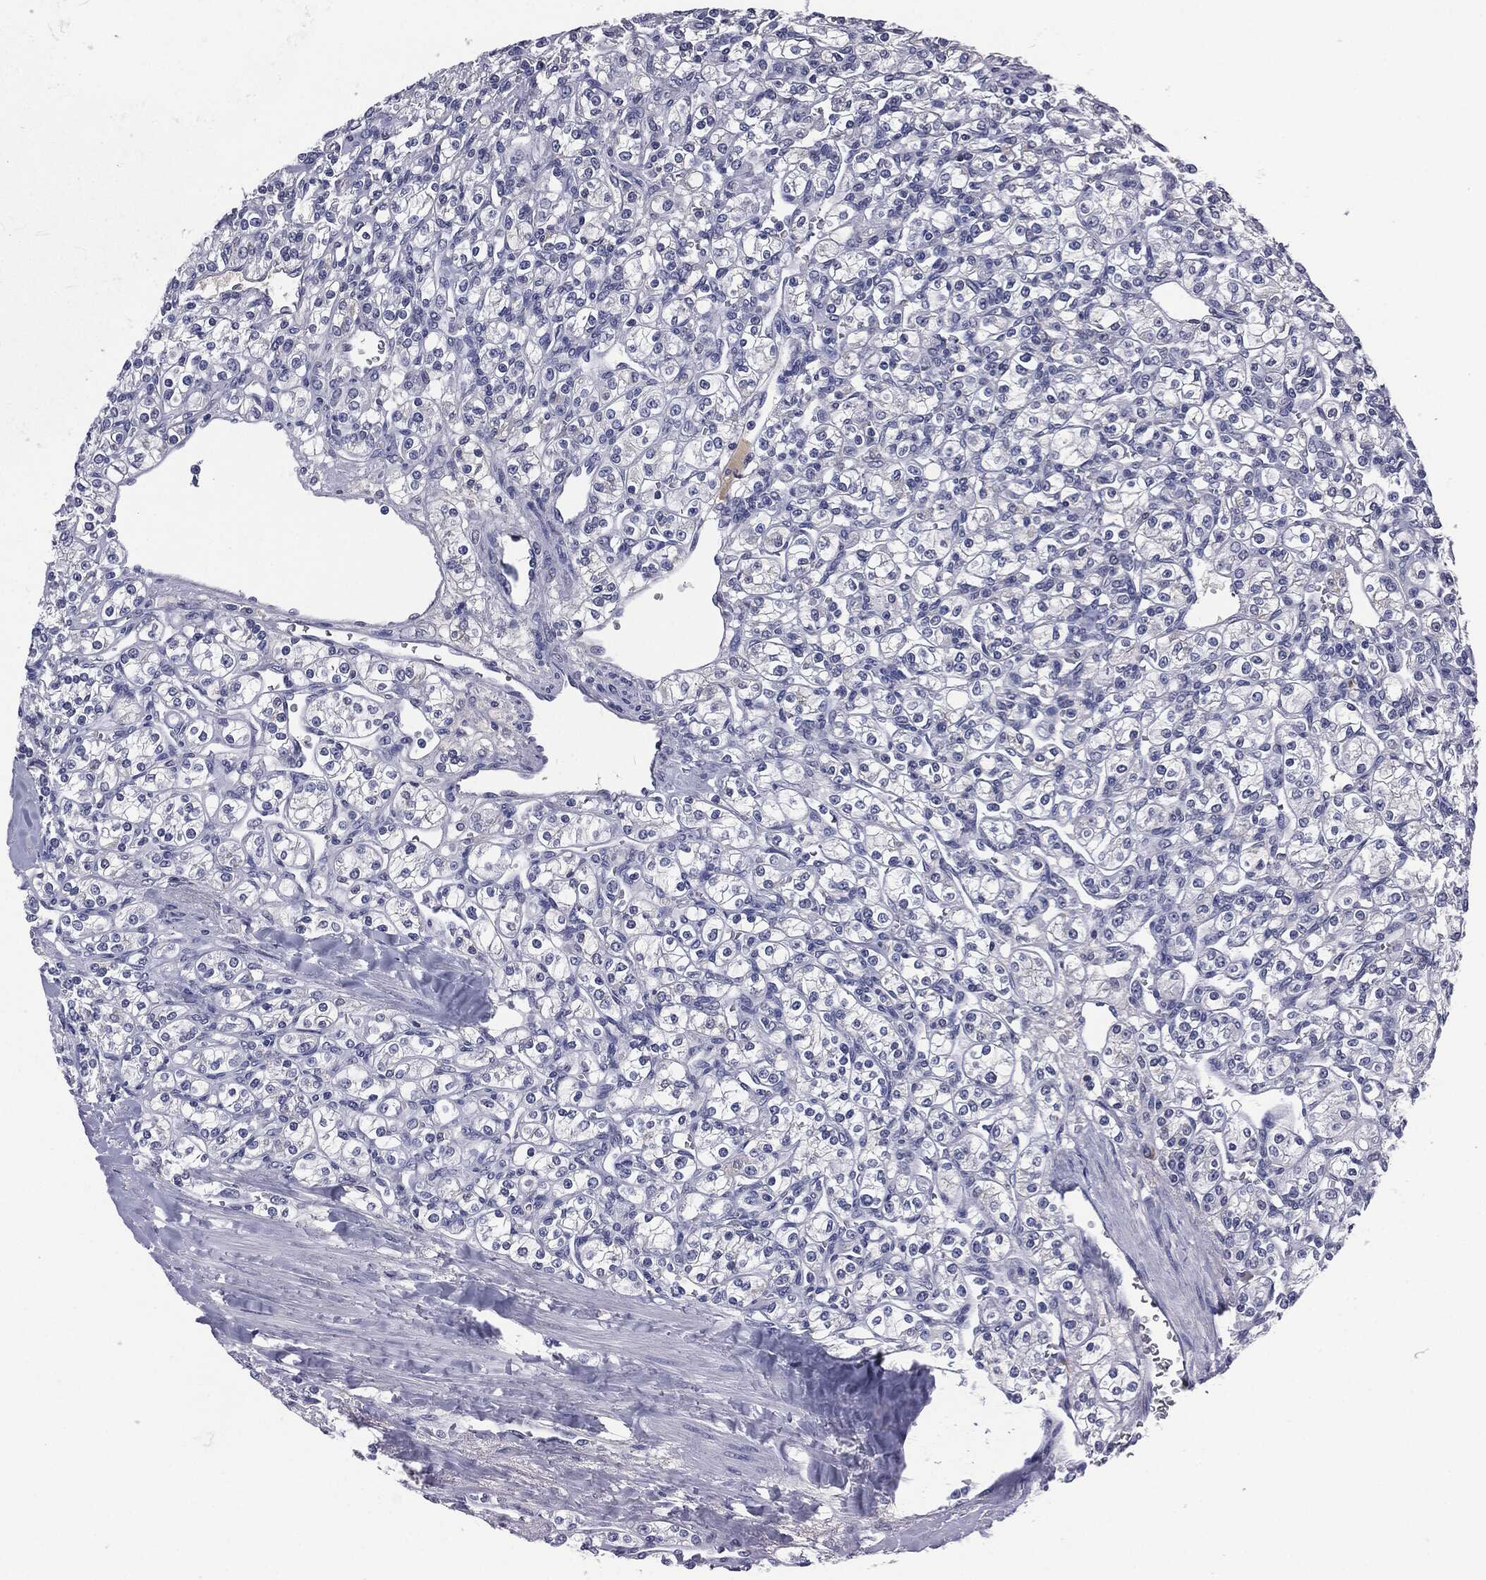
{"staining": {"intensity": "negative", "quantity": "none", "location": "none"}, "tissue": "renal cancer", "cell_type": "Tumor cells", "image_type": "cancer", "snomed": [{"axis": "morphology", "description": "Adenocarcinoma, NOS"}, {"axis": "topography", "description": "Kidney"}], "caption": "An image of renal cancer stained for a protein reveals no brown staining in tumor cells.", "gene": "SIGLEC7", "patient": {"sex": "male", "age": 77}}